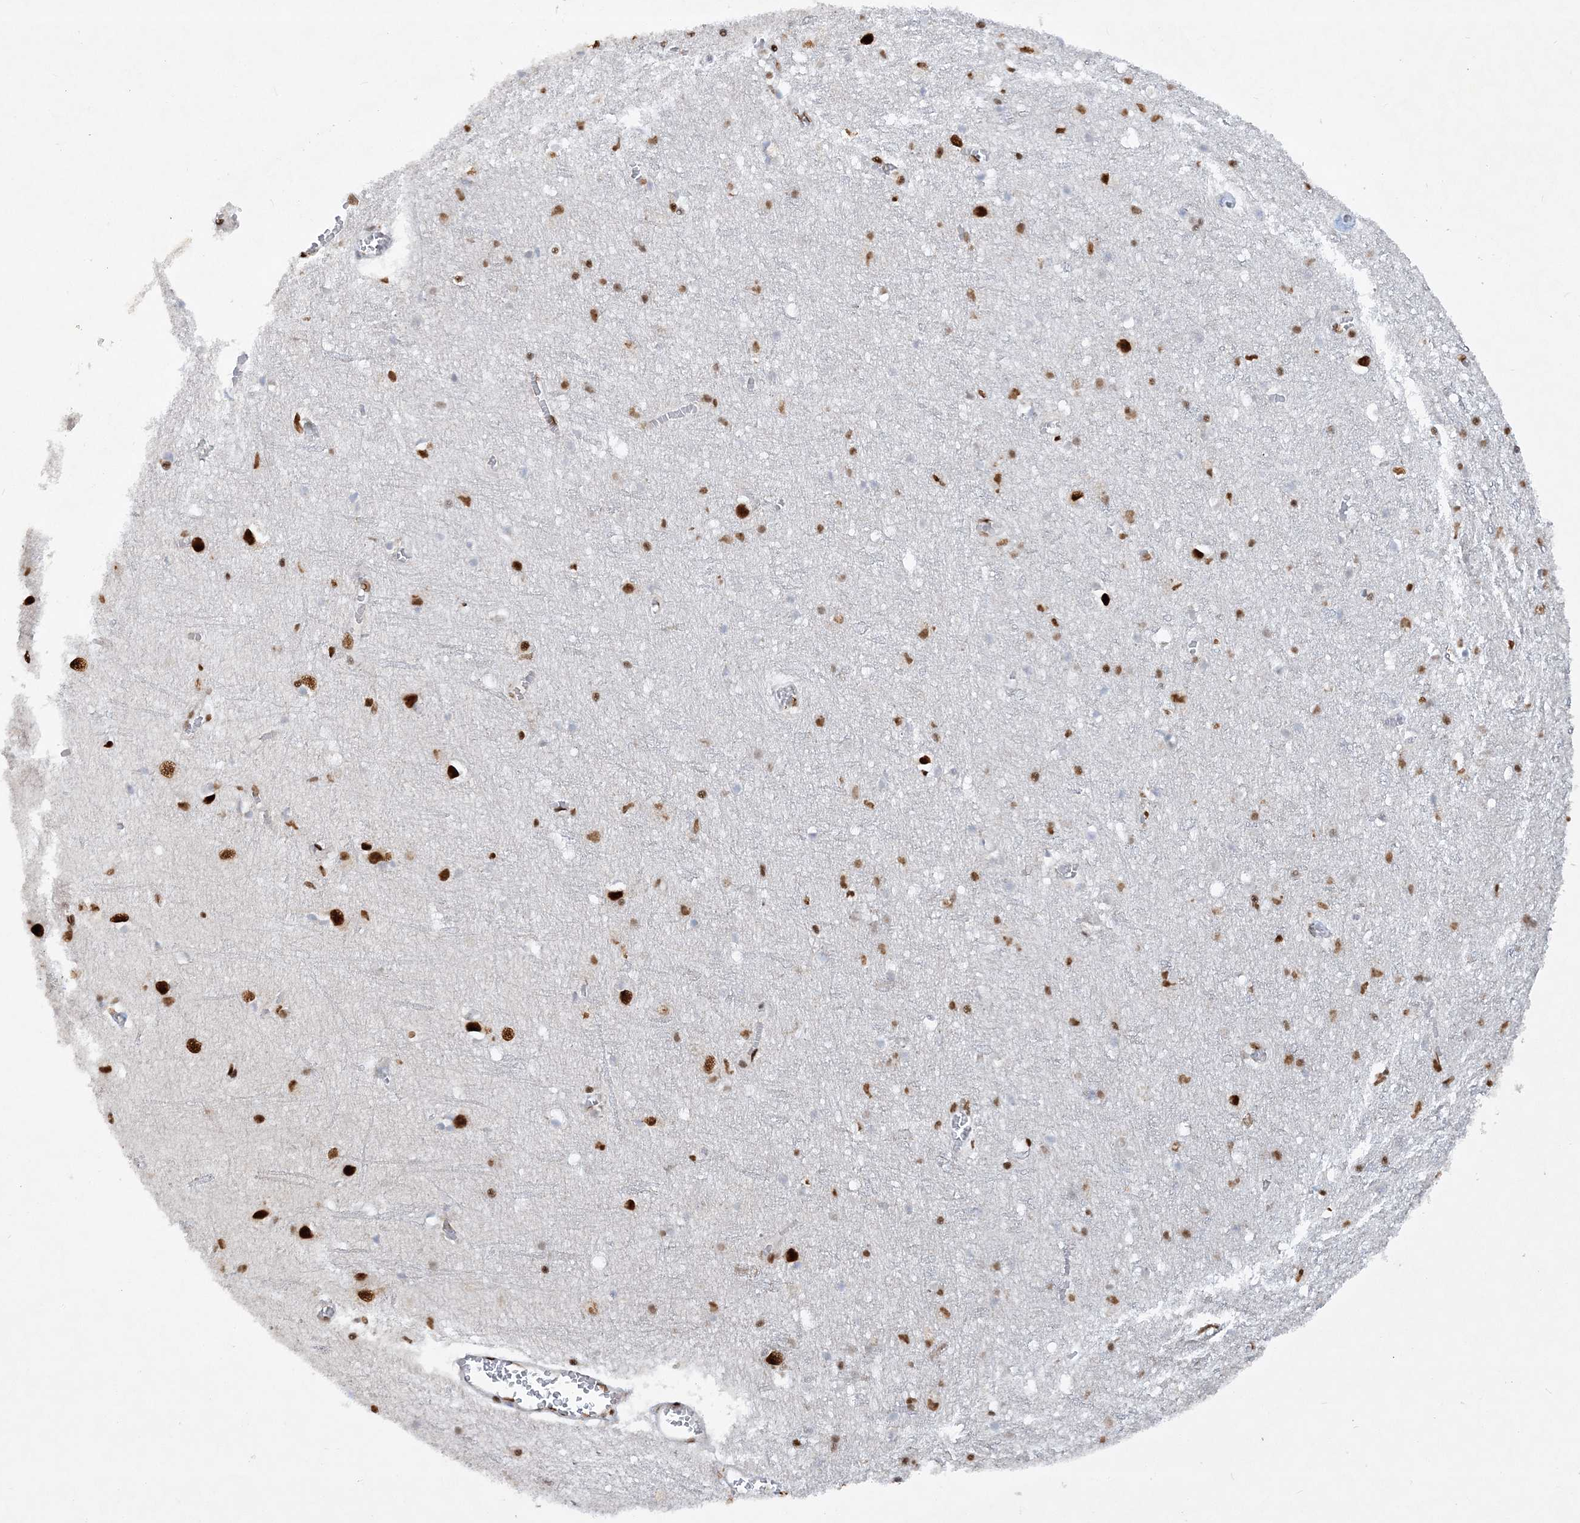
{"staining": {"intensity": "strong", "quantity": ">75%", "location": "nuclear"}, "tissue": "cerebral cortex", "cell_type": "Endothelial cells", "image_type": "normal", "snomed": [{"axis": "morphology", "description": "Normal tissue, NOS"}, {"axis": "topography", "description": "Cerebral cortex"}], "caption": "Benign cerebral cortex exhibits strong nuclear expression in about >75% of endothelial cells.", "gene": "DELE1", "patient": {"sex": "female", "age": 64}}